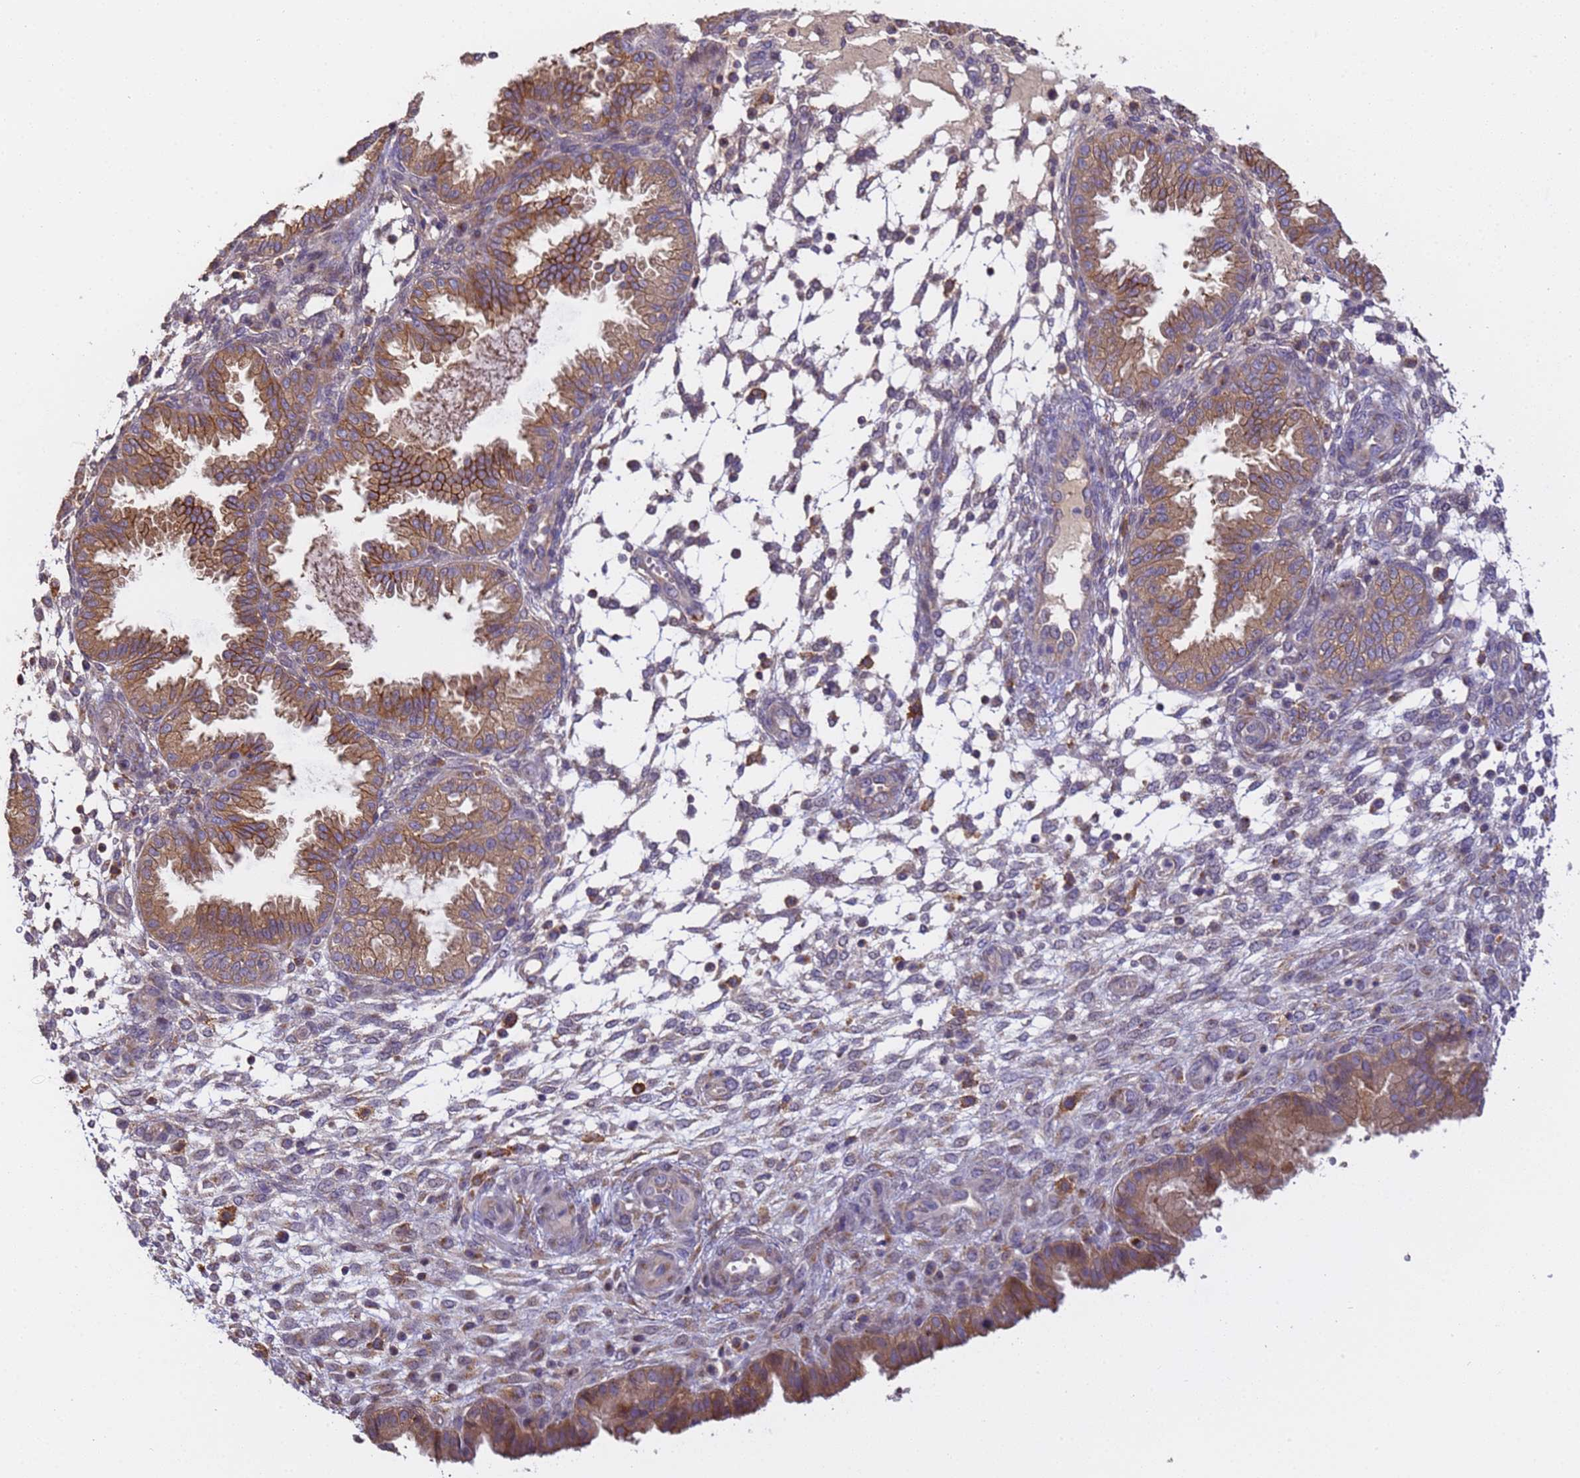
{"staining": {"intensity": "moderate", "quantity": "<25%", "location": "cytoplasmic/membranous"}, "tissue": "endometrium", "cell_type": "Cells in endometrial stroma", "image_type": "normal", "snomed": [{"axis": "morphology", "description": "Normal tissue, NOS"}, {"axis": "topography", "description": "Endometrium"}], "caption": "Human endometrium stained for a protein (brown) displays moderate cytoplasmic/membranous positive positivity in approximately <25% of cells in endometrial stroma.", "gene": "M6PR", "patient": {"sex": "female", "age": 33}}